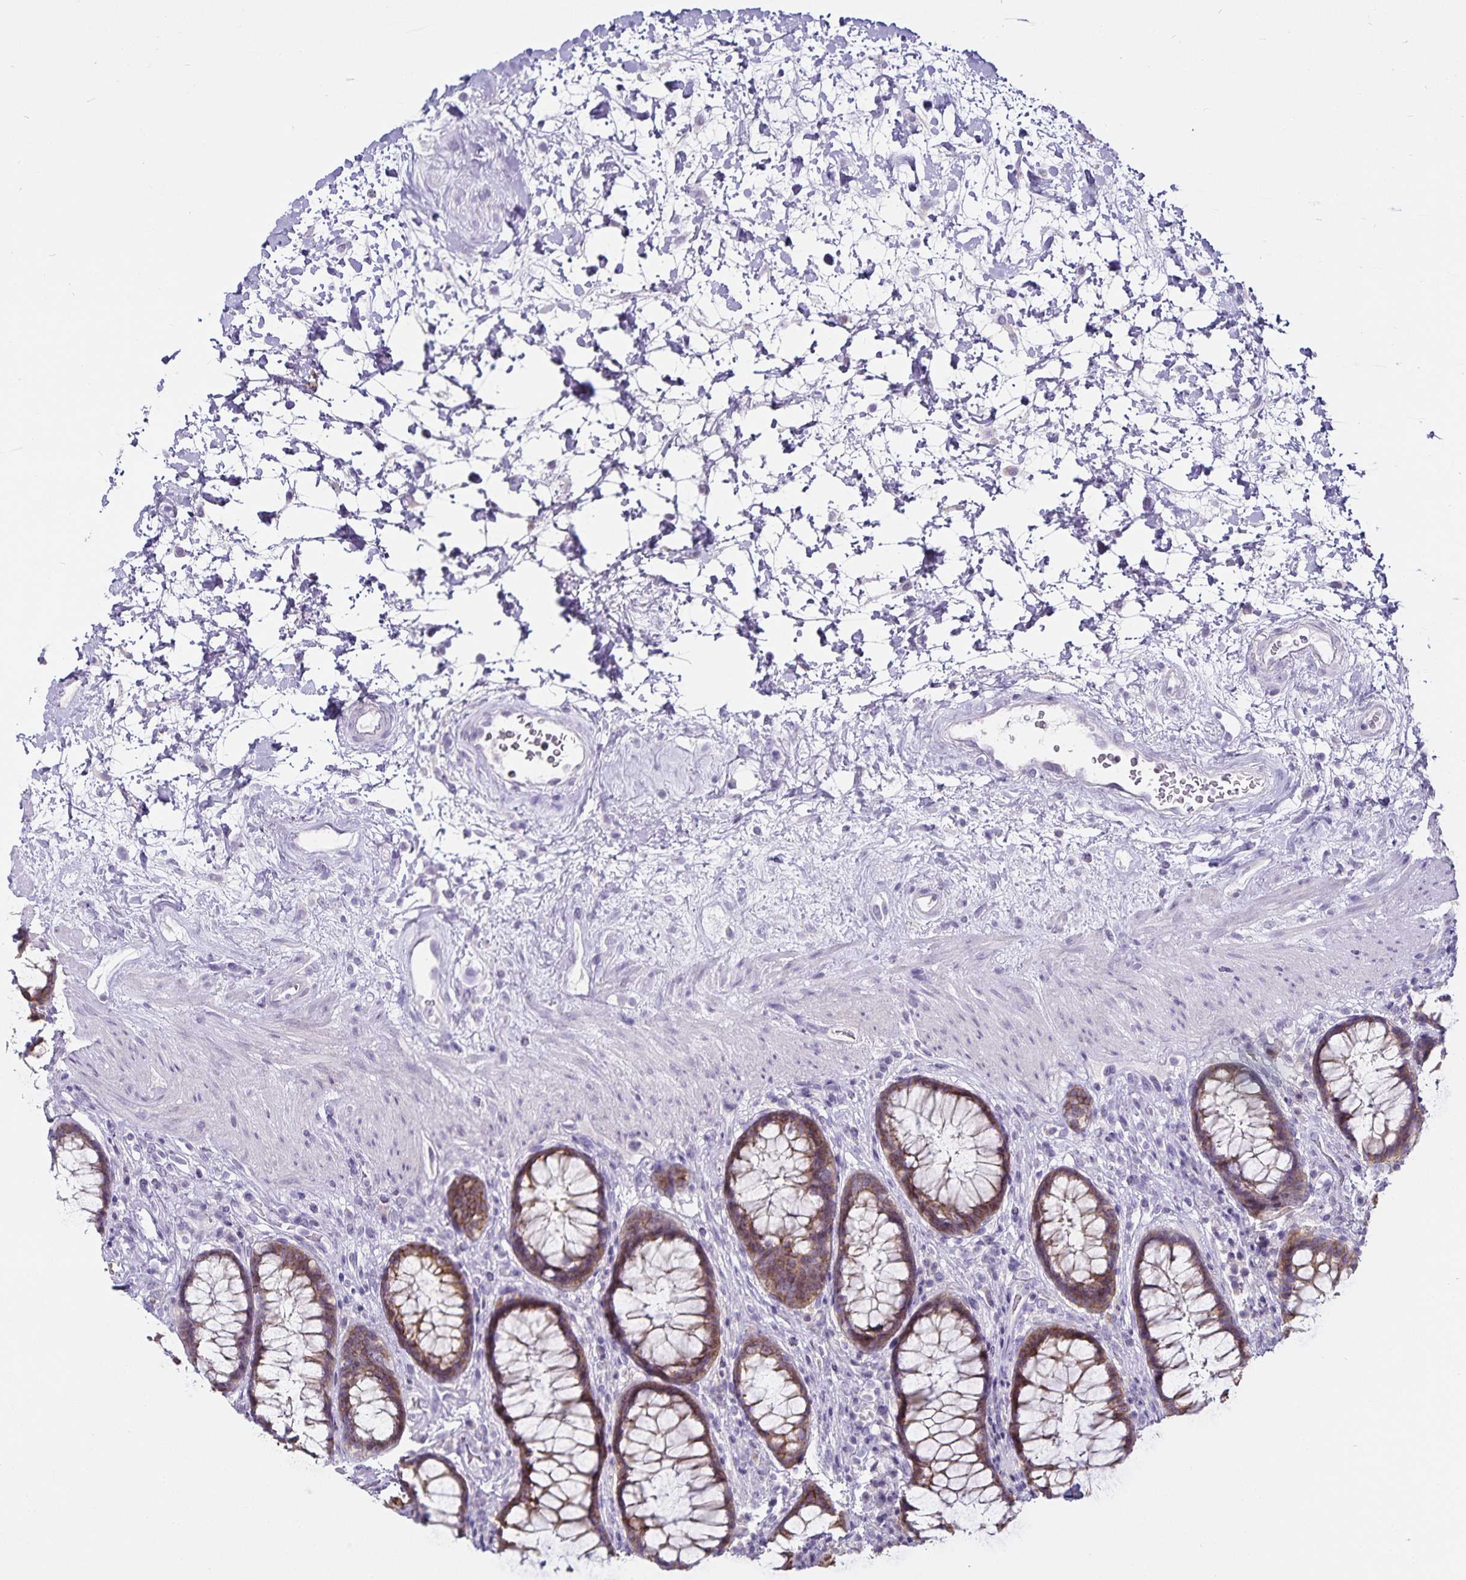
{"staining": {"intensity": "moderate", "quantity": ">75%", "location": "cytoplasmic/membranous"}, "tissue": "rectum", "cell_type": "Glandular cells", "image_type": "normal", "snomed": [{"axis": "morphology", "description": "Normal tissue, NOS"}, {"axis": "topography", "description": "Rectum"}], "caption": "The immunohistochemical stain highlights moderate cytoplasmic/membranous expression in glandular cells of unremarkable rectum.", "gene": "CA12", "patient": {"sex": "male", "age": 72}}